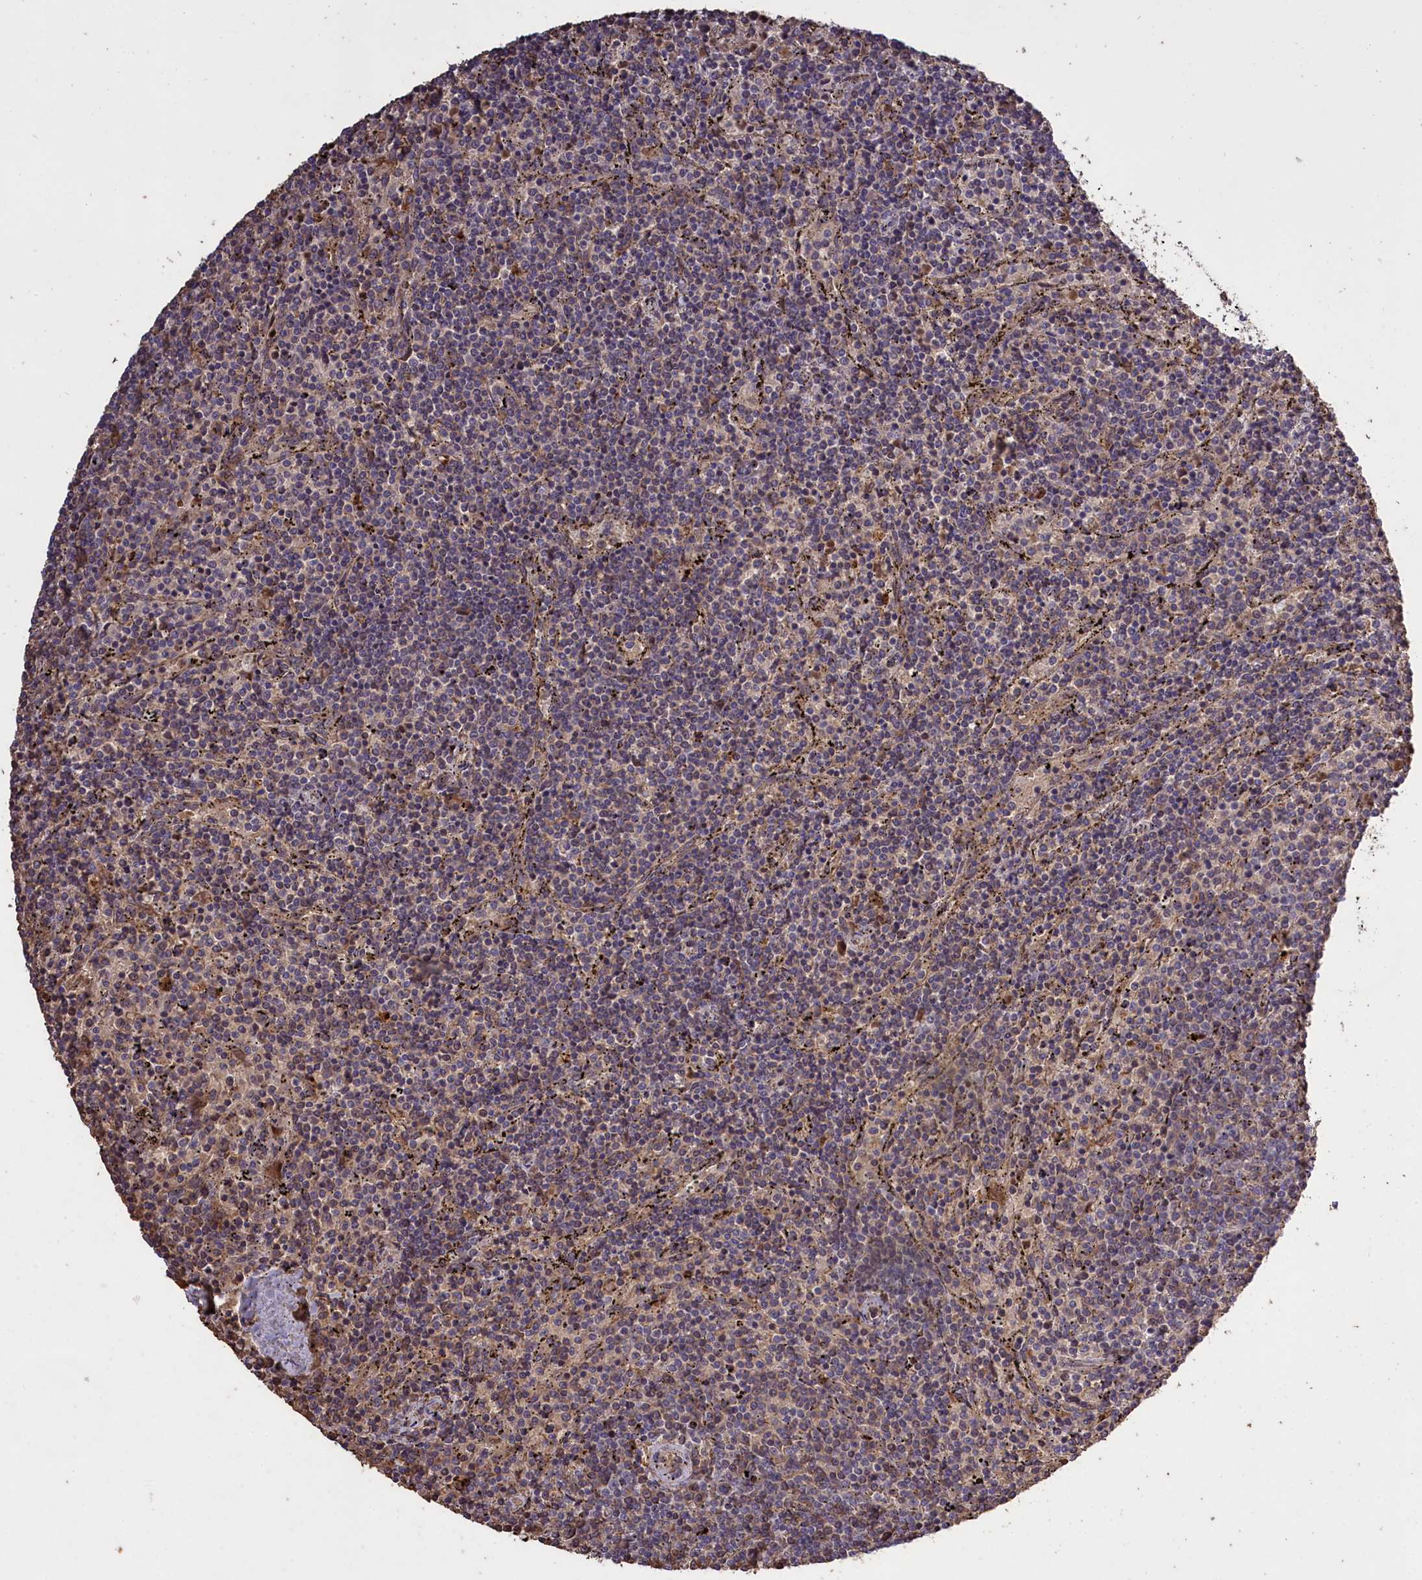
{"staining": {"intensity": "weak", "quantity": "<25%", "location": "cytoplasmic/membranous"}, "tissue": "lymphoma", "cell_type": "Tumor cells", "image_type": "cancer", "snomed": [{"axis": "morphology", "description": "Malignant lymphoma, non-Hodgkin's type, Low grade"}, {"axis": "topography", "description": "Spleen"}], "caption": "Histopathology image shows no significant protein positivity in tumor cells of lymphoma.", "gene": "CLRN2", "patient": {"sex": "female", "age": 50}}